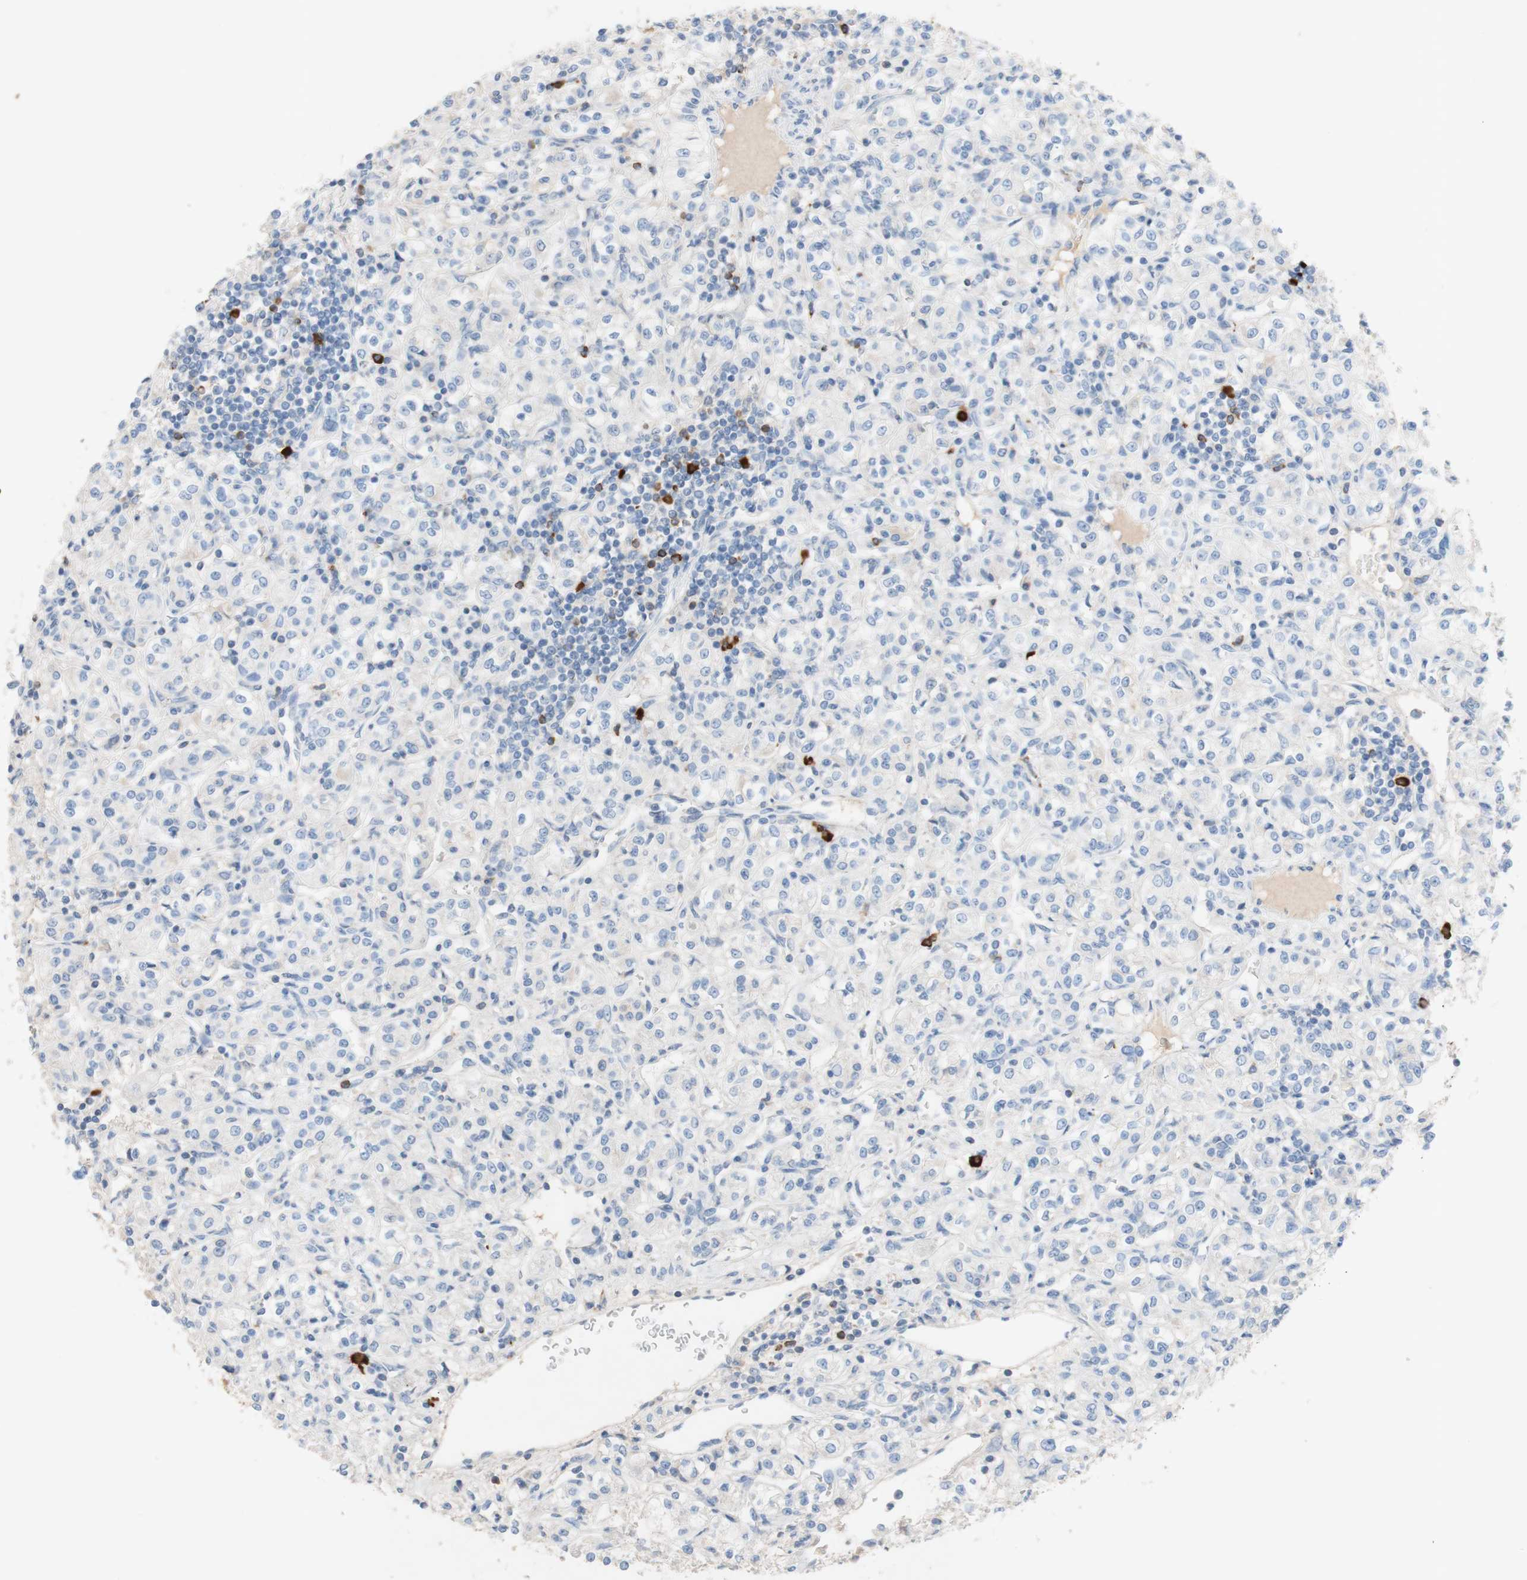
{"staining": {"intensity": "negative", "quantity": "none", "location": "none"}, "tissue": "renal cancer", "cell_type": "Tumor cells", "image_type": "cancer", "snomed": [{"axis": "morphology", "description": "Adenocarcinoma, NOS"}, {"axis": "topography", "description": "Kidney"}], "caption": "Renal cancer was stained to show a protein in brown. There is no significant positivity in tumor cells. (DAB (3,3'-diaminobenzidine) immunohistochemistry with hematoxylin counter stain).", "gene": "PACSIN1", "patient": {"sex": "male", "age": 77}}